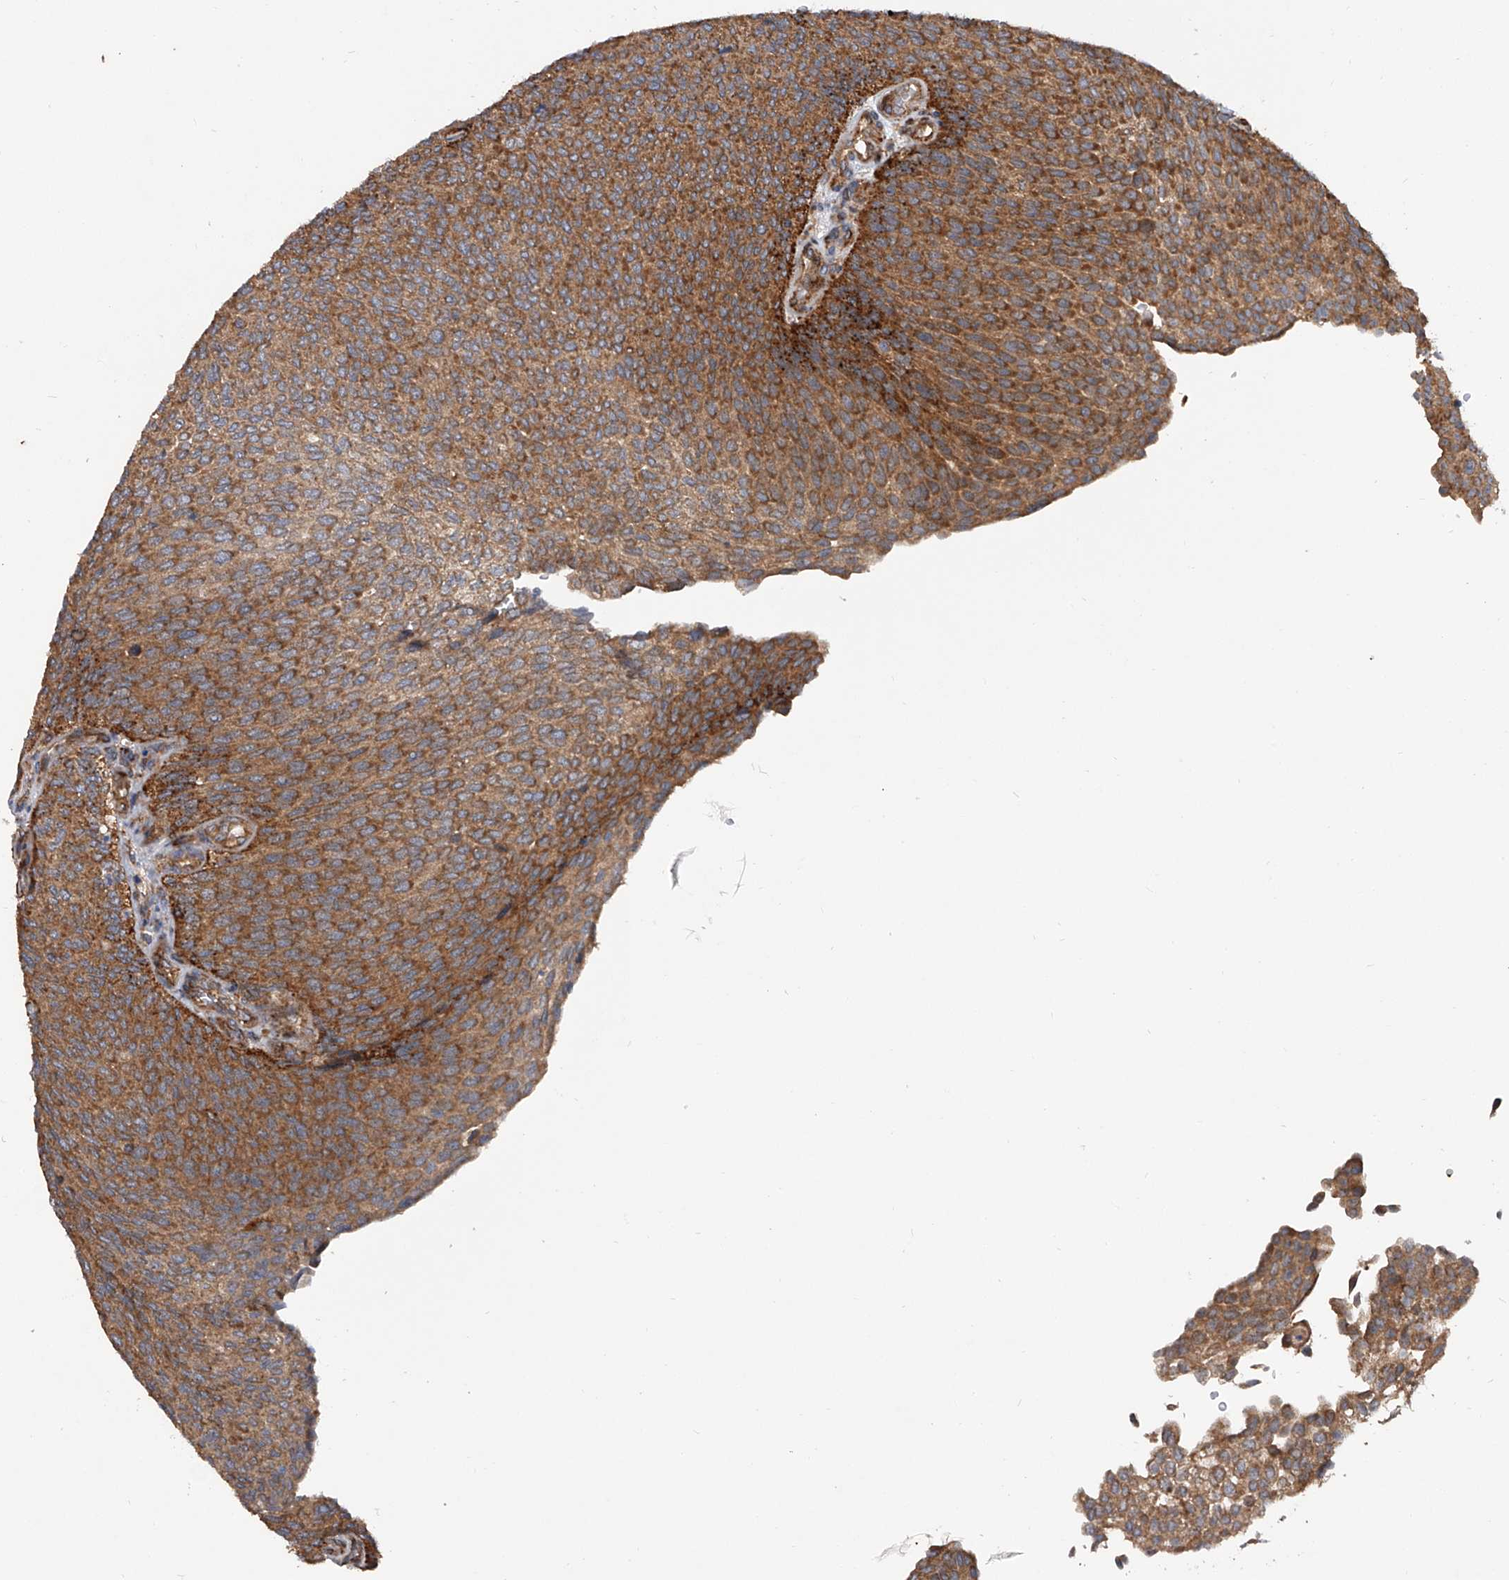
{"staining": {"intensity": "strong", "quantity": ">75%", "location": "cytoplasmic/membranous"}, "tissue": "urothelial cancer", "cell_type": "Tumor cells", "image_type": "cancer", "snomed": [{"axis": "morphology", "description": "Urothelial carcinoma, Low grade"}, {"axis": "topography", "description": "Urinary bladder"}], "caption": "DAB (3,3'-diaminobenzidine) immunohistochemical staining of human urothelial cancer displays strong cytoplasmic/membranous protein staining in approximately >75% of tumor cells.", "gene": "USP47", "patient": {"sex": "female", "age": 79}}